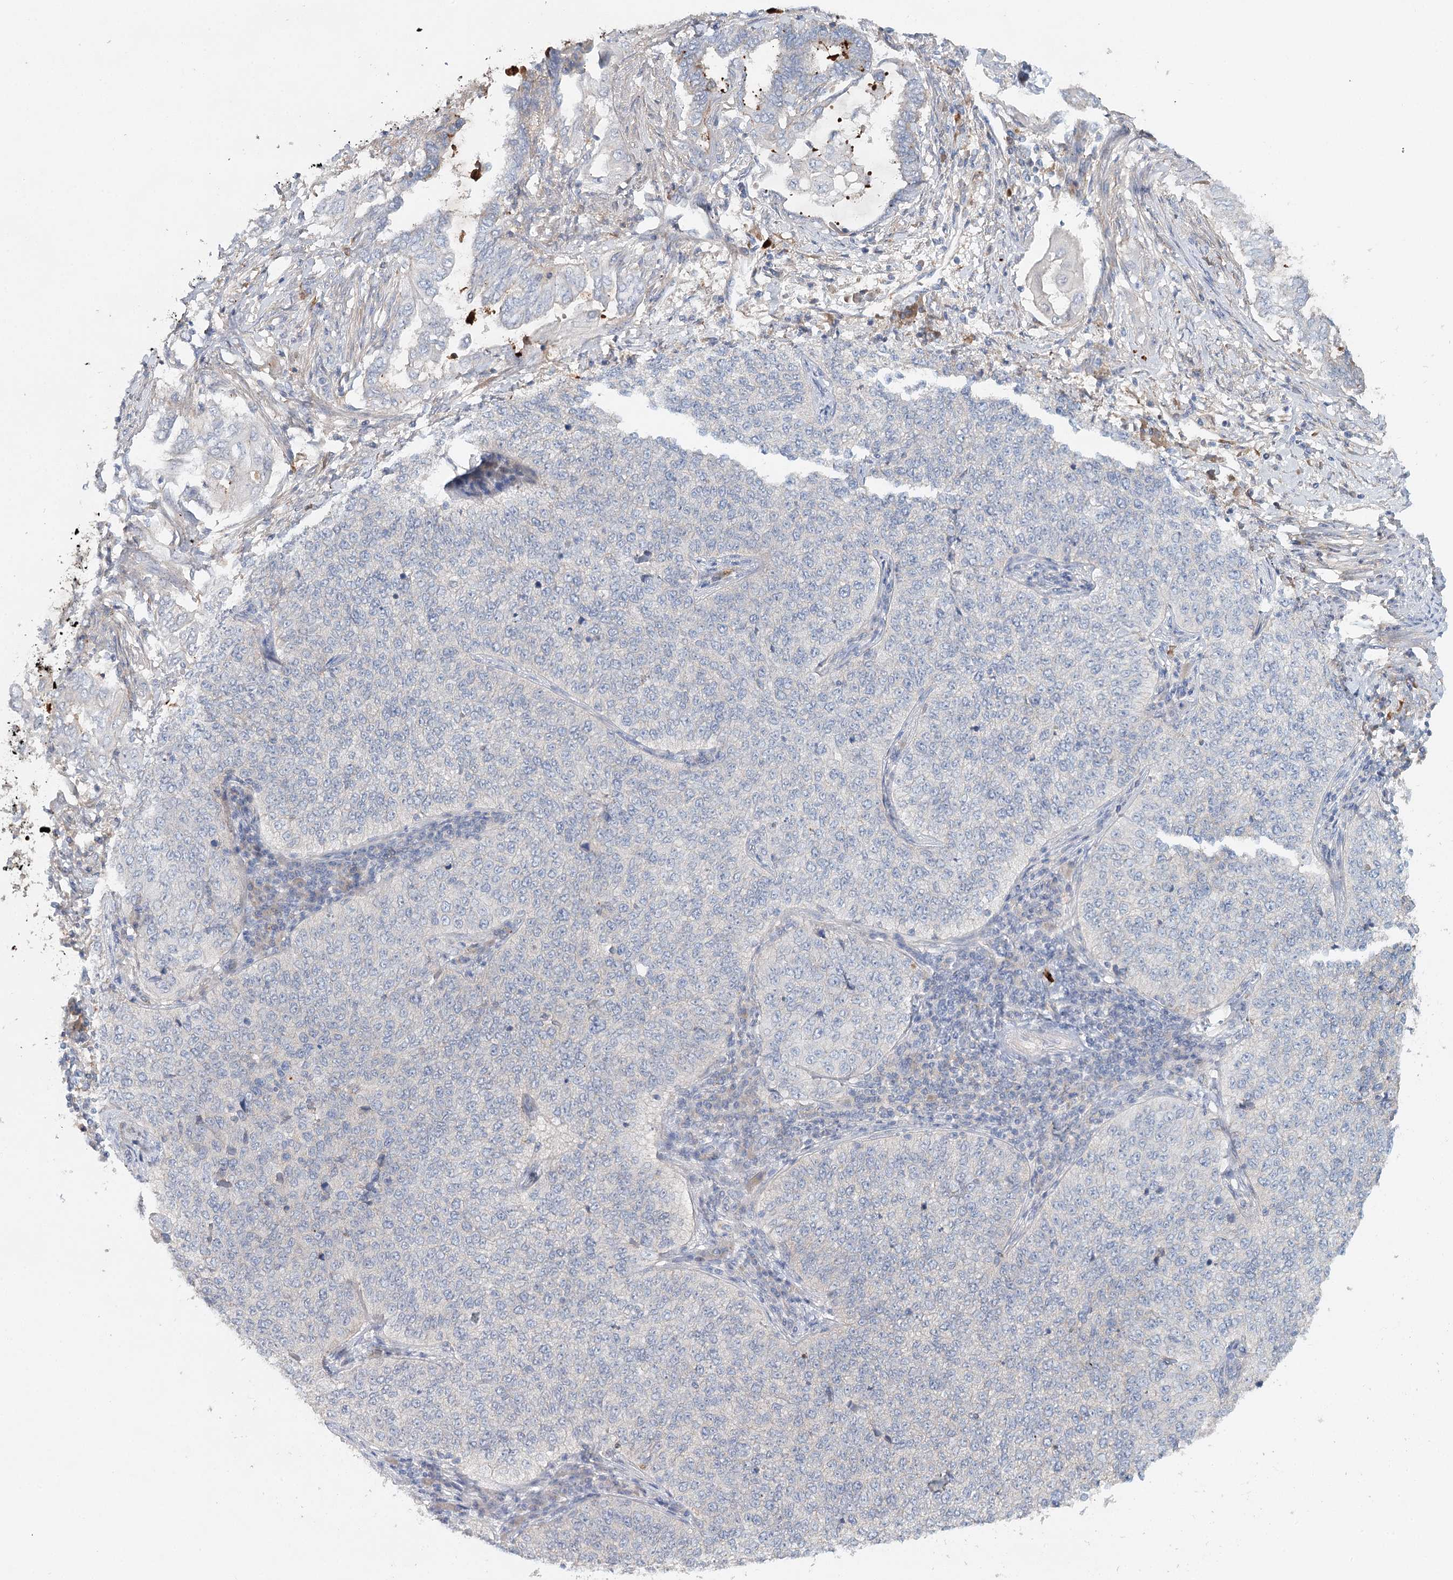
{"staining": {"intensity": "negative", "quantity": "none", "location": "none"}, "tissue": "cervical cancer", "cell_type": "Tumor cells", "image_type": "cancer", "snomed": [{"axis": "morphology", "description": "Squamous cell carcinoma, NOS"}, {"axis": "topography", "description": "Cervix"}], "caption": "Immunohistochemical staining of cervical squamous cell carcinoma displays no significant staining in tumor cells.", "gene": "ALKBH8", "patient": {"sex": "female", "age": 35}}